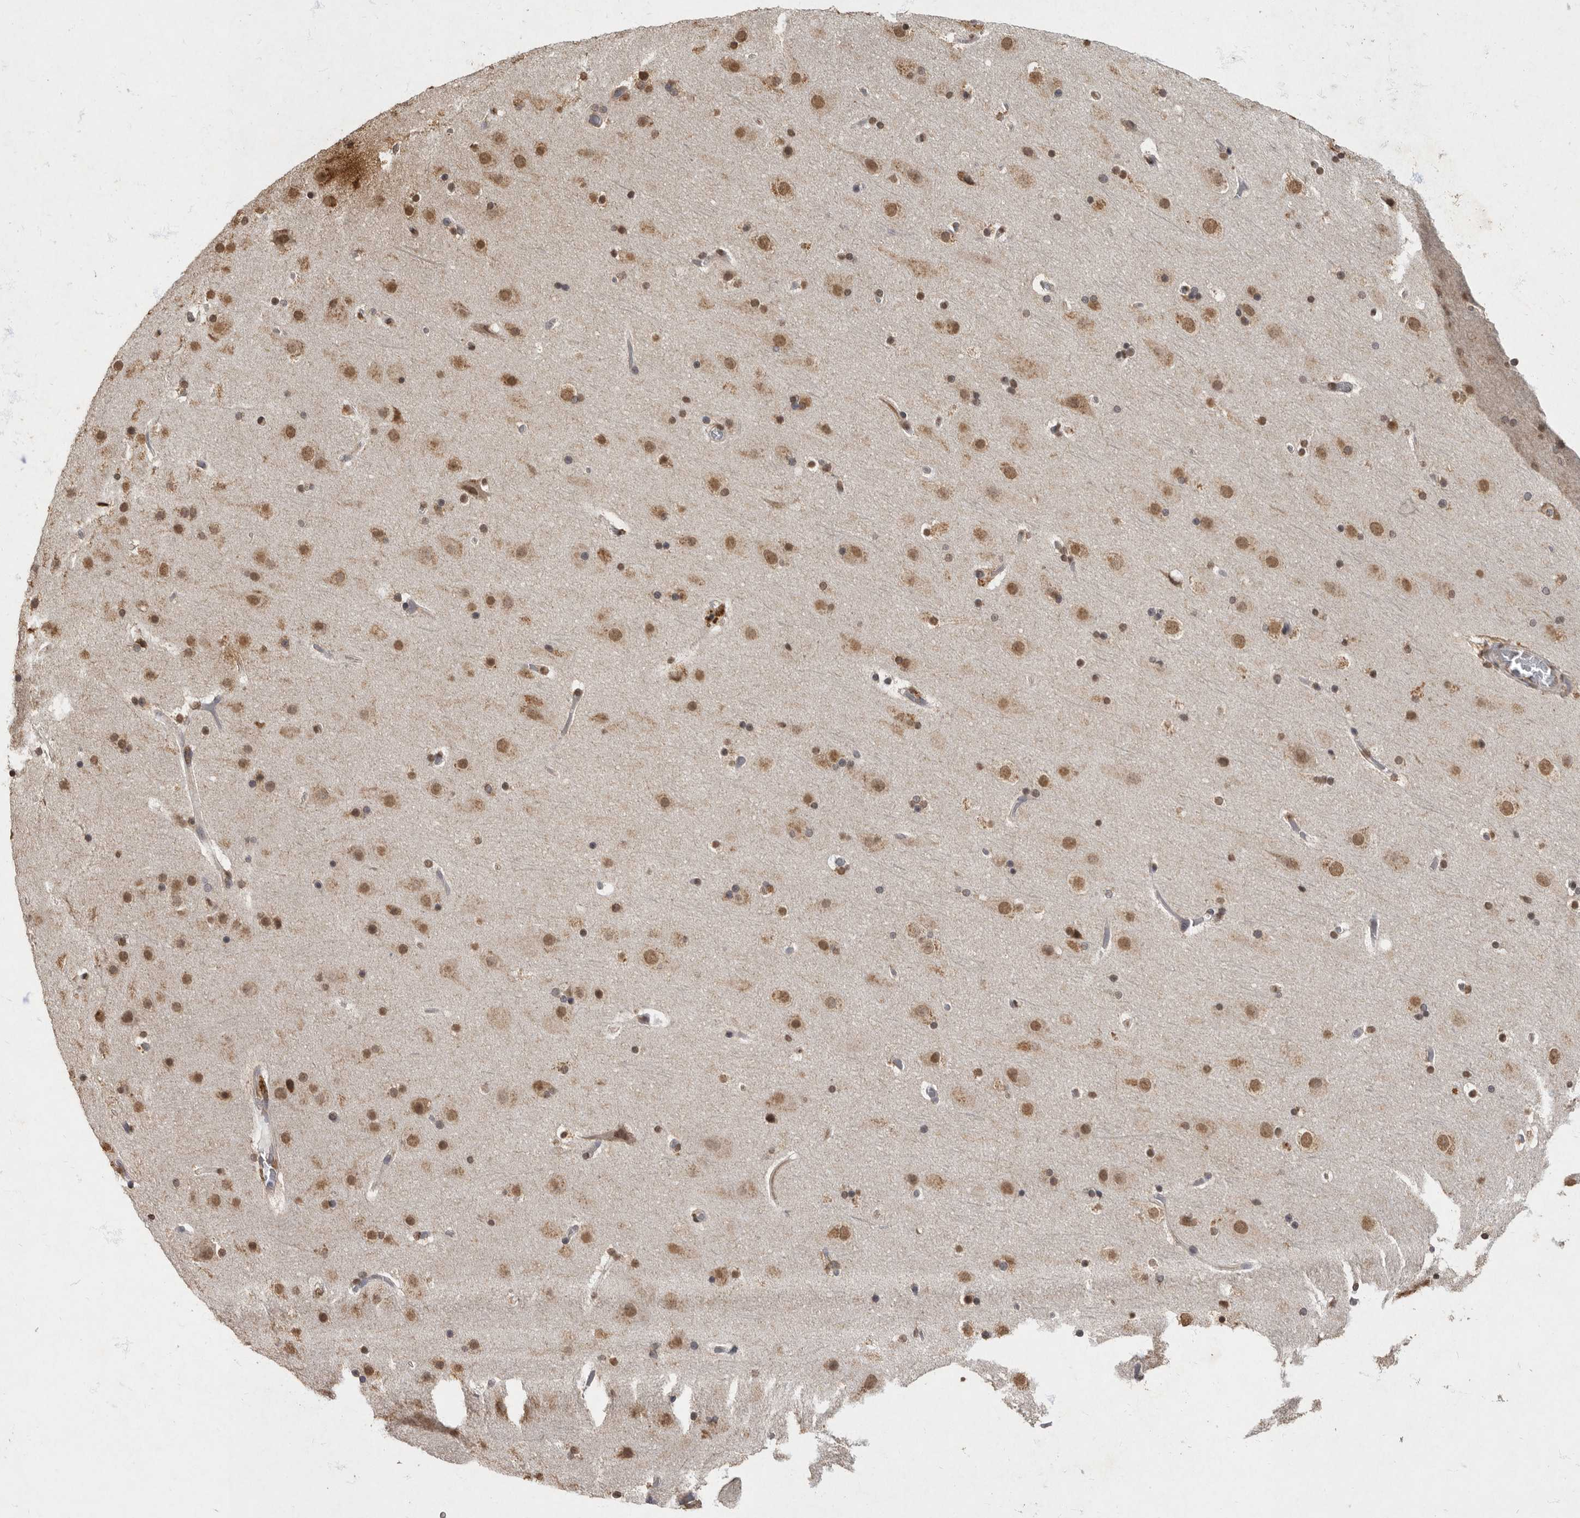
{"staining": {"intensity": "moderate", "quantity": "25%-75%", "location": "nuclear"}, "tissue": "cerebral cortex", "cell_type": "Endothelial cells", "image_type": "normal", "snomed": [{"axis": "morphology", "description": "Normal tissue, NOS"}, {"axis": "topography", "description": "Cerebral cortex"}], "caption": "Protein expression by immunohistochemistry displays moderate nuclear staining in approximately 25%-75% of endothelial cells in benign cerebral cortex.", "gene": "NBL1", "patient": {"sex": "male", "age": 57}}